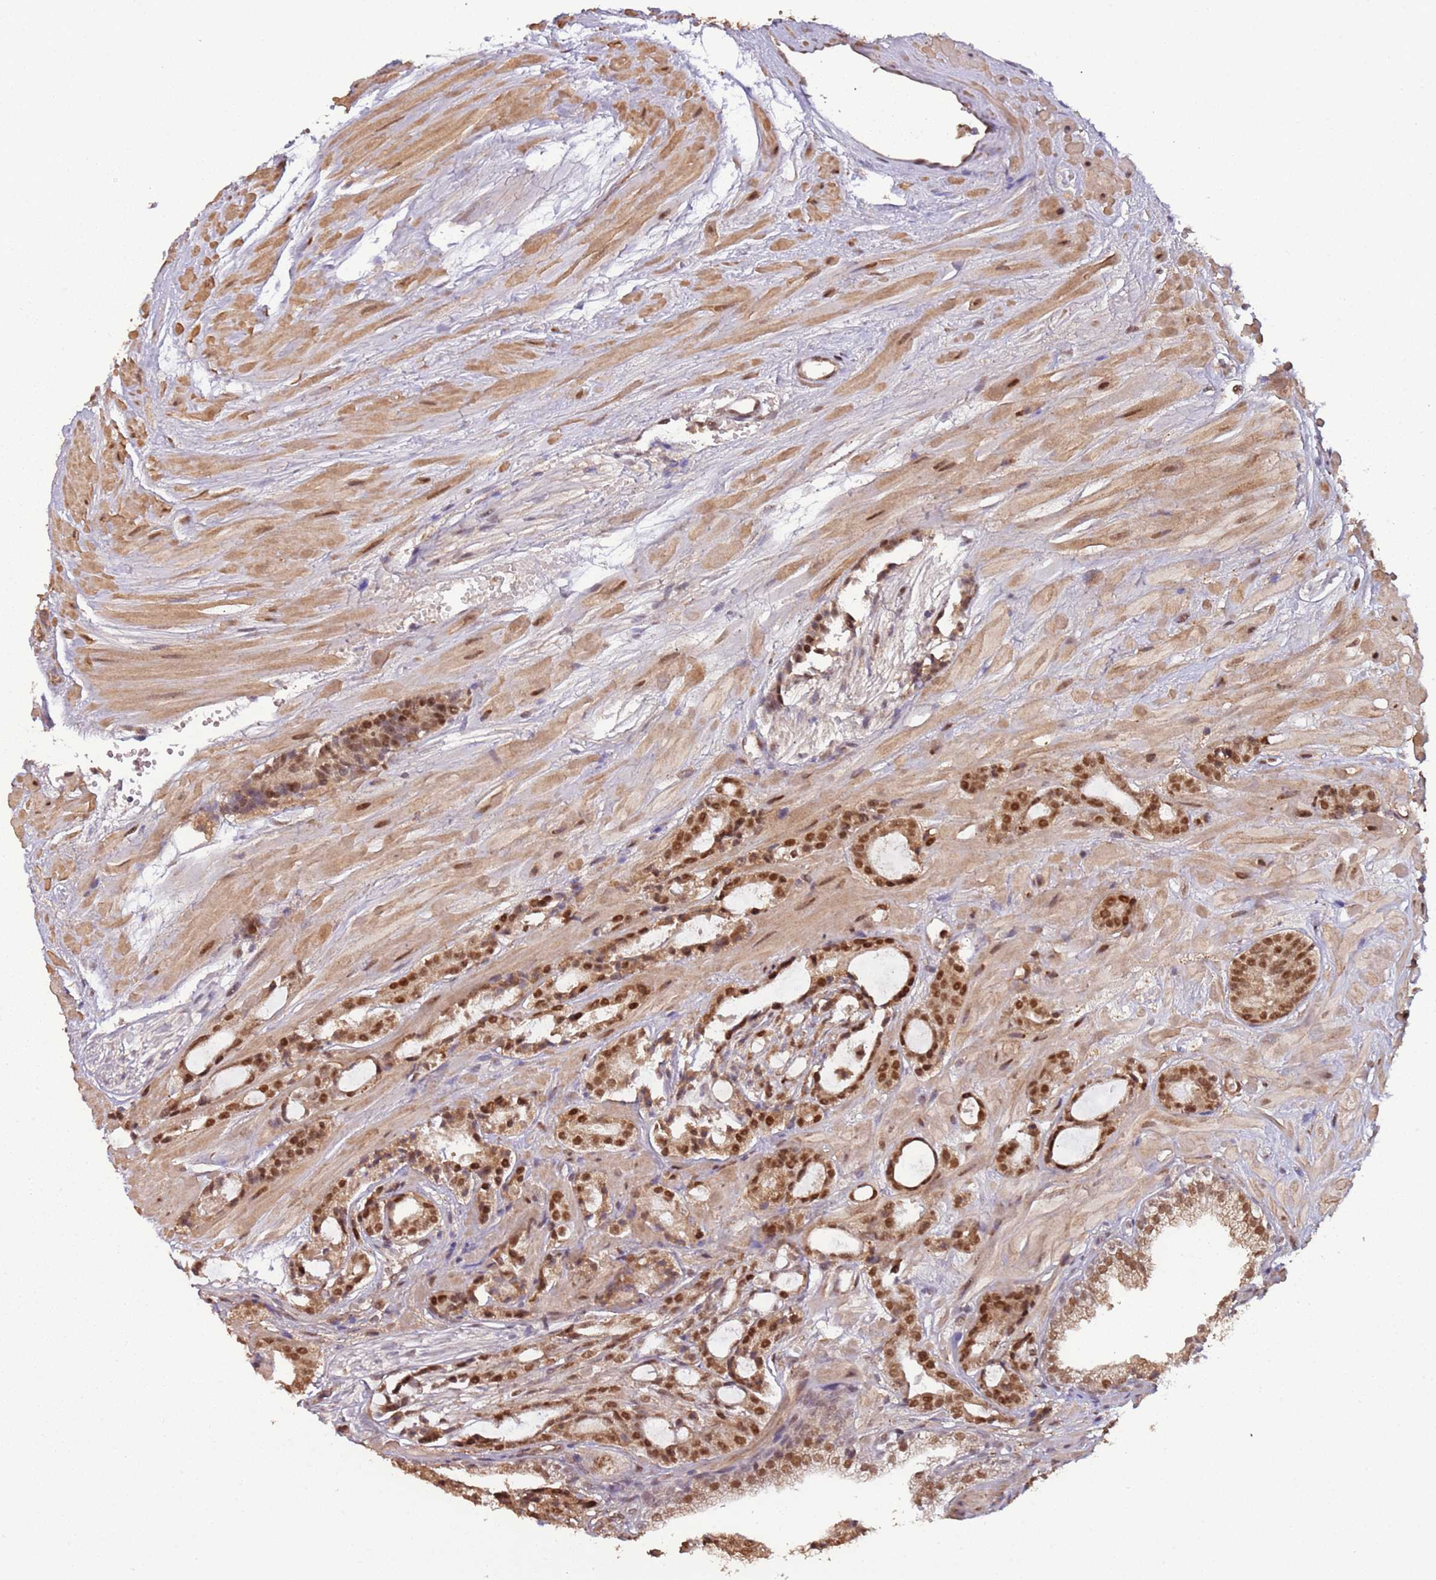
{"staining": {"intensity": "moderate", "quantity": ">75%", "location": "nuclear"}, "tissue": "prostate cancer", "cell_type": "Tumor cells", "image_type": "cancer", "snomed": [{"axis": "morphology", "description": "Adenocarcinoma, High grade"}, {"axis": "topography", "description": "Prostate"}], "caption": "The photomicrograph demonstrates staining of prostate cancer, revealing moderate nuclear protein positivity (brown color) within tumor cells.", "gene": "POLR3H", "patient": {"sex": "male", "age": 71}}